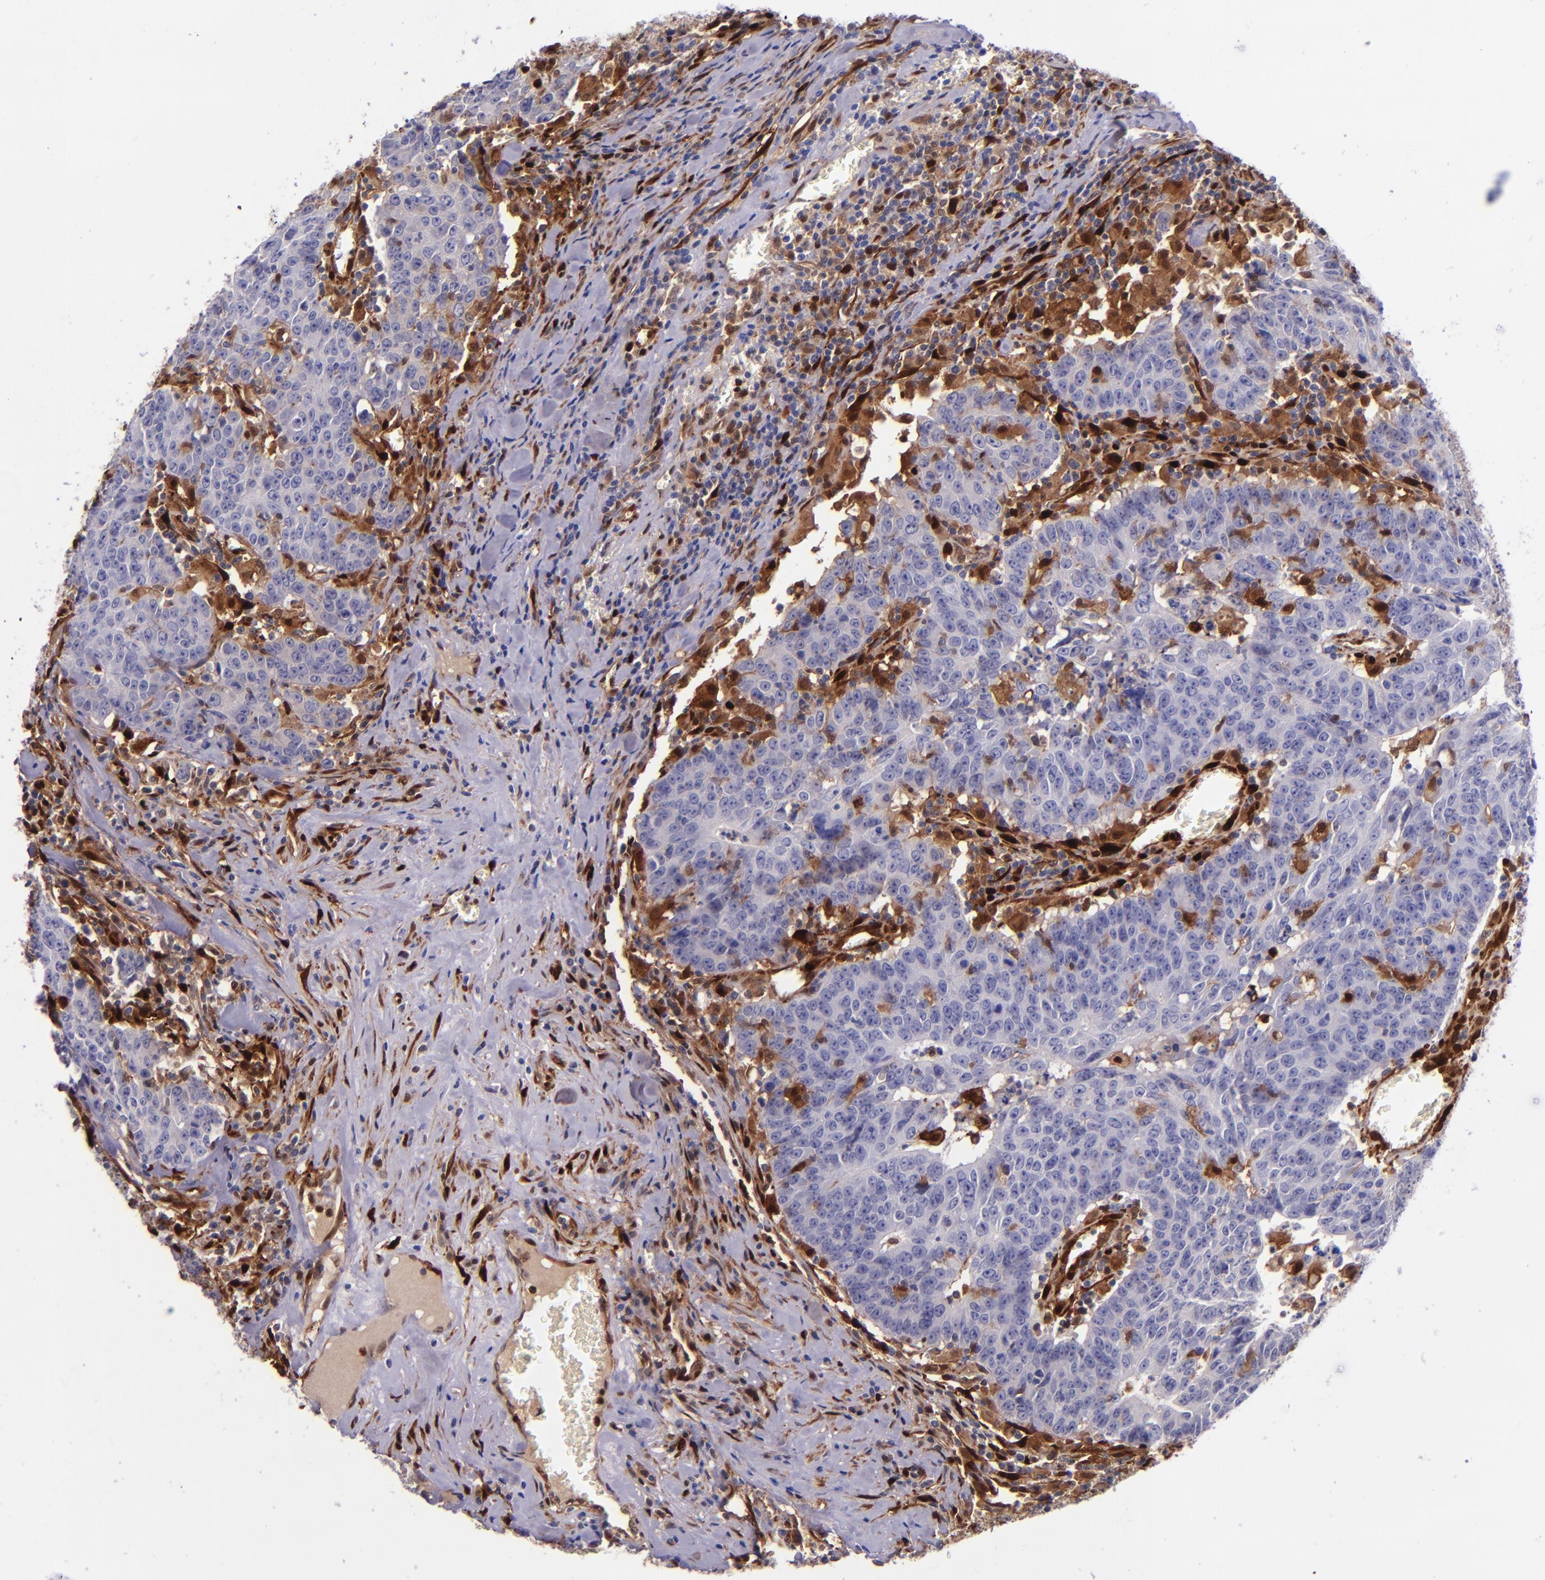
{"staining": {"intensity": "negative", "quantity": "none", "location": "none"}, "tissue": "colorectal cancer", "cell_type": "Tumor cells", "image_type": "cancer", "snomed": [{"axis": "morphology", "description": "Adenocarcinoma, NOS"}, {"axis": "topography", "description": "Colon"}], "caption": "Tumor cells are negative for brown protein staining in adenocarcinoma (colorectal).", "gene": "LGALS1", "patient": {"sex": "female", "age": 53}}